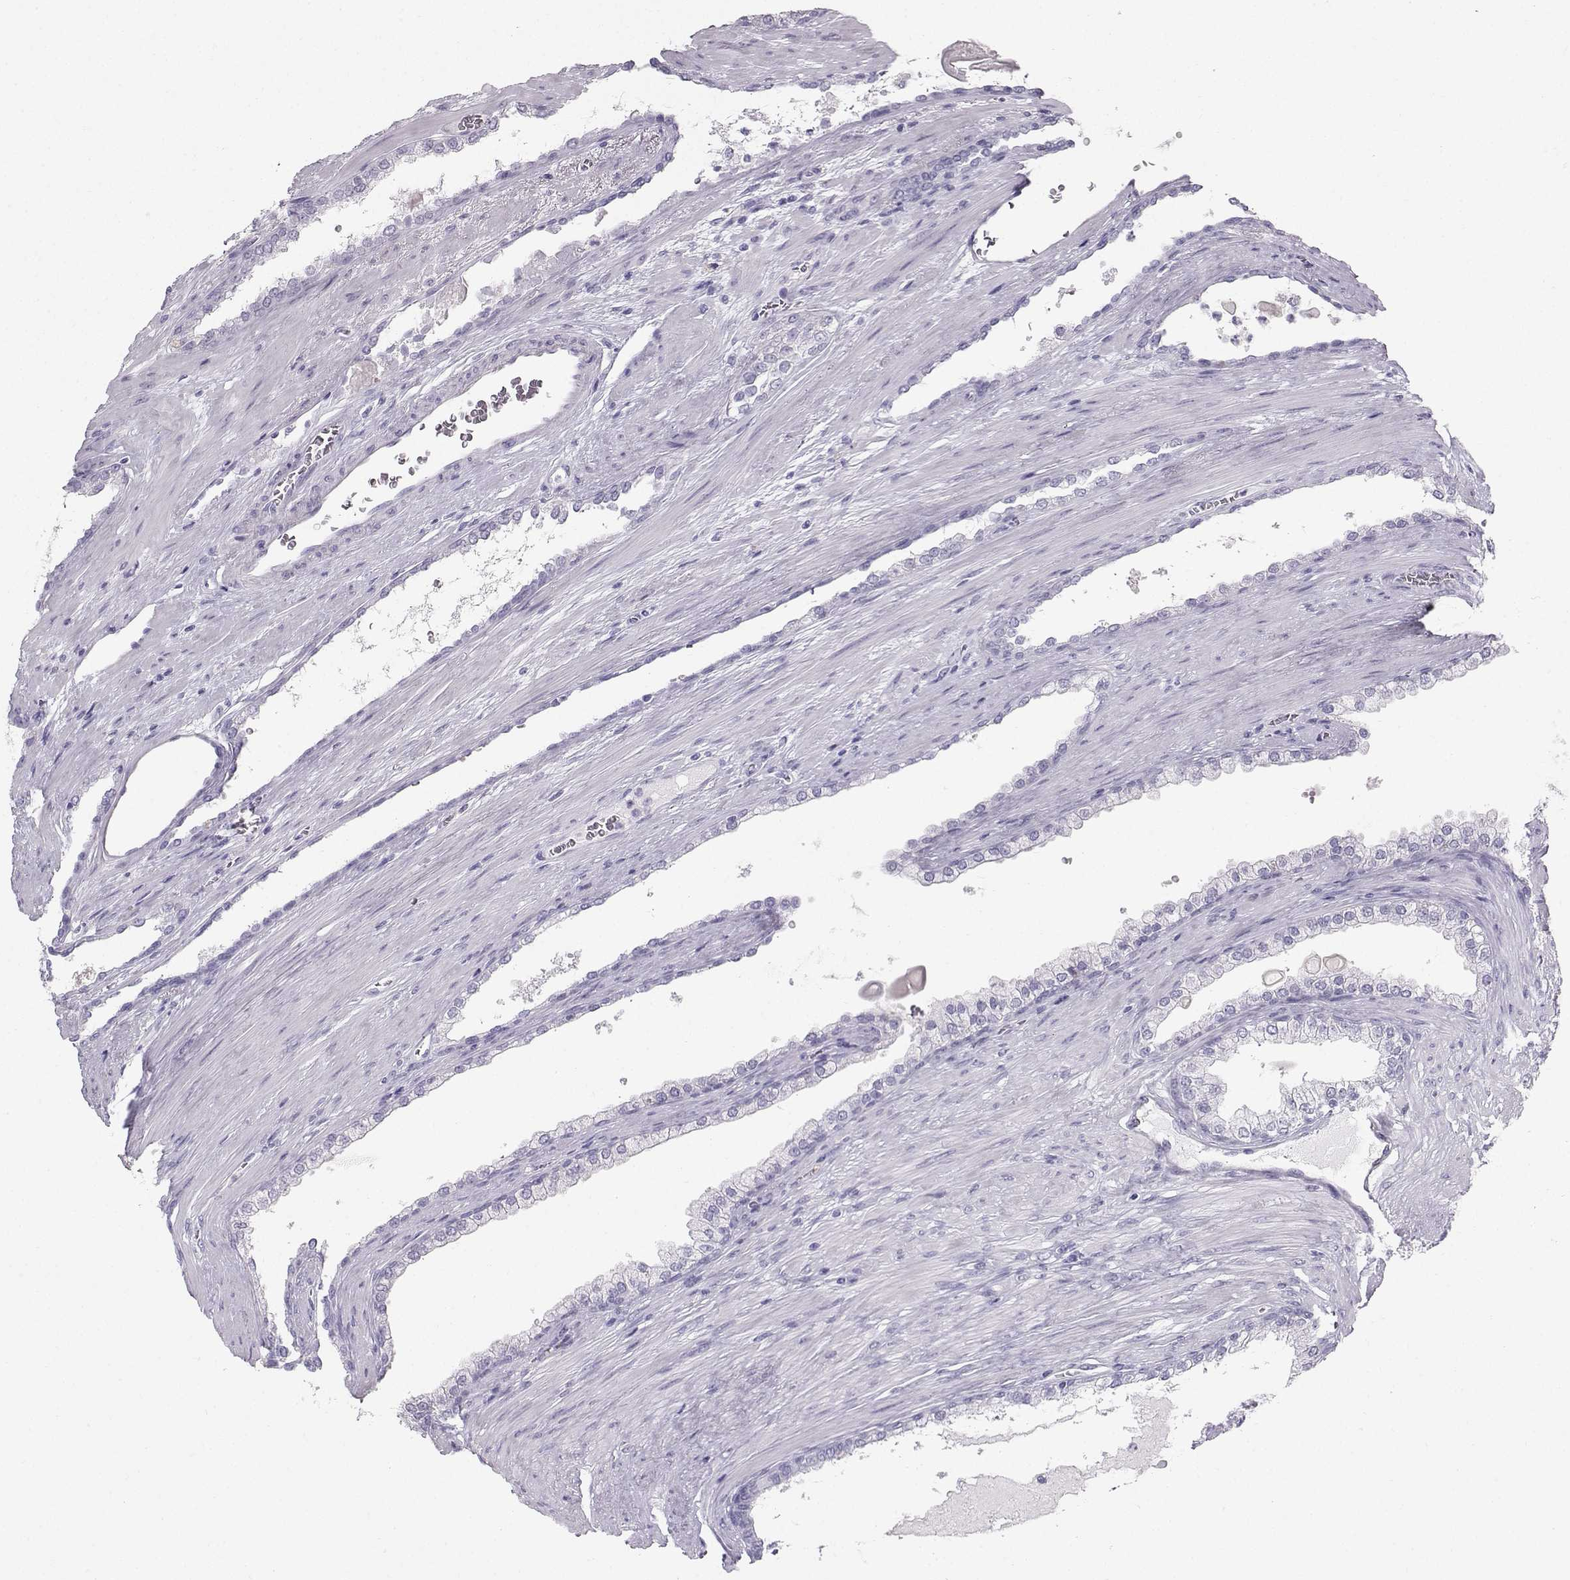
{"staining": {"intensity": "negative", "quantity": "none", "location": "none"}, "tissue": "prostate cancer", "cell_type": "Tumor cells", "image_type": "cancer", "snomed": [{"axis": "morphology", "description": "Adenocarcinoma, NOS"}, {"axis": "topography", "description": "Prostate"}], "caption": "Human prostate adenocarcinoma stained for a protein using immunohistochemistry (IHC) shows no staining in tumor cells.", "gene": "IQCD", "patient": {"sex": "male", "age": 67}}